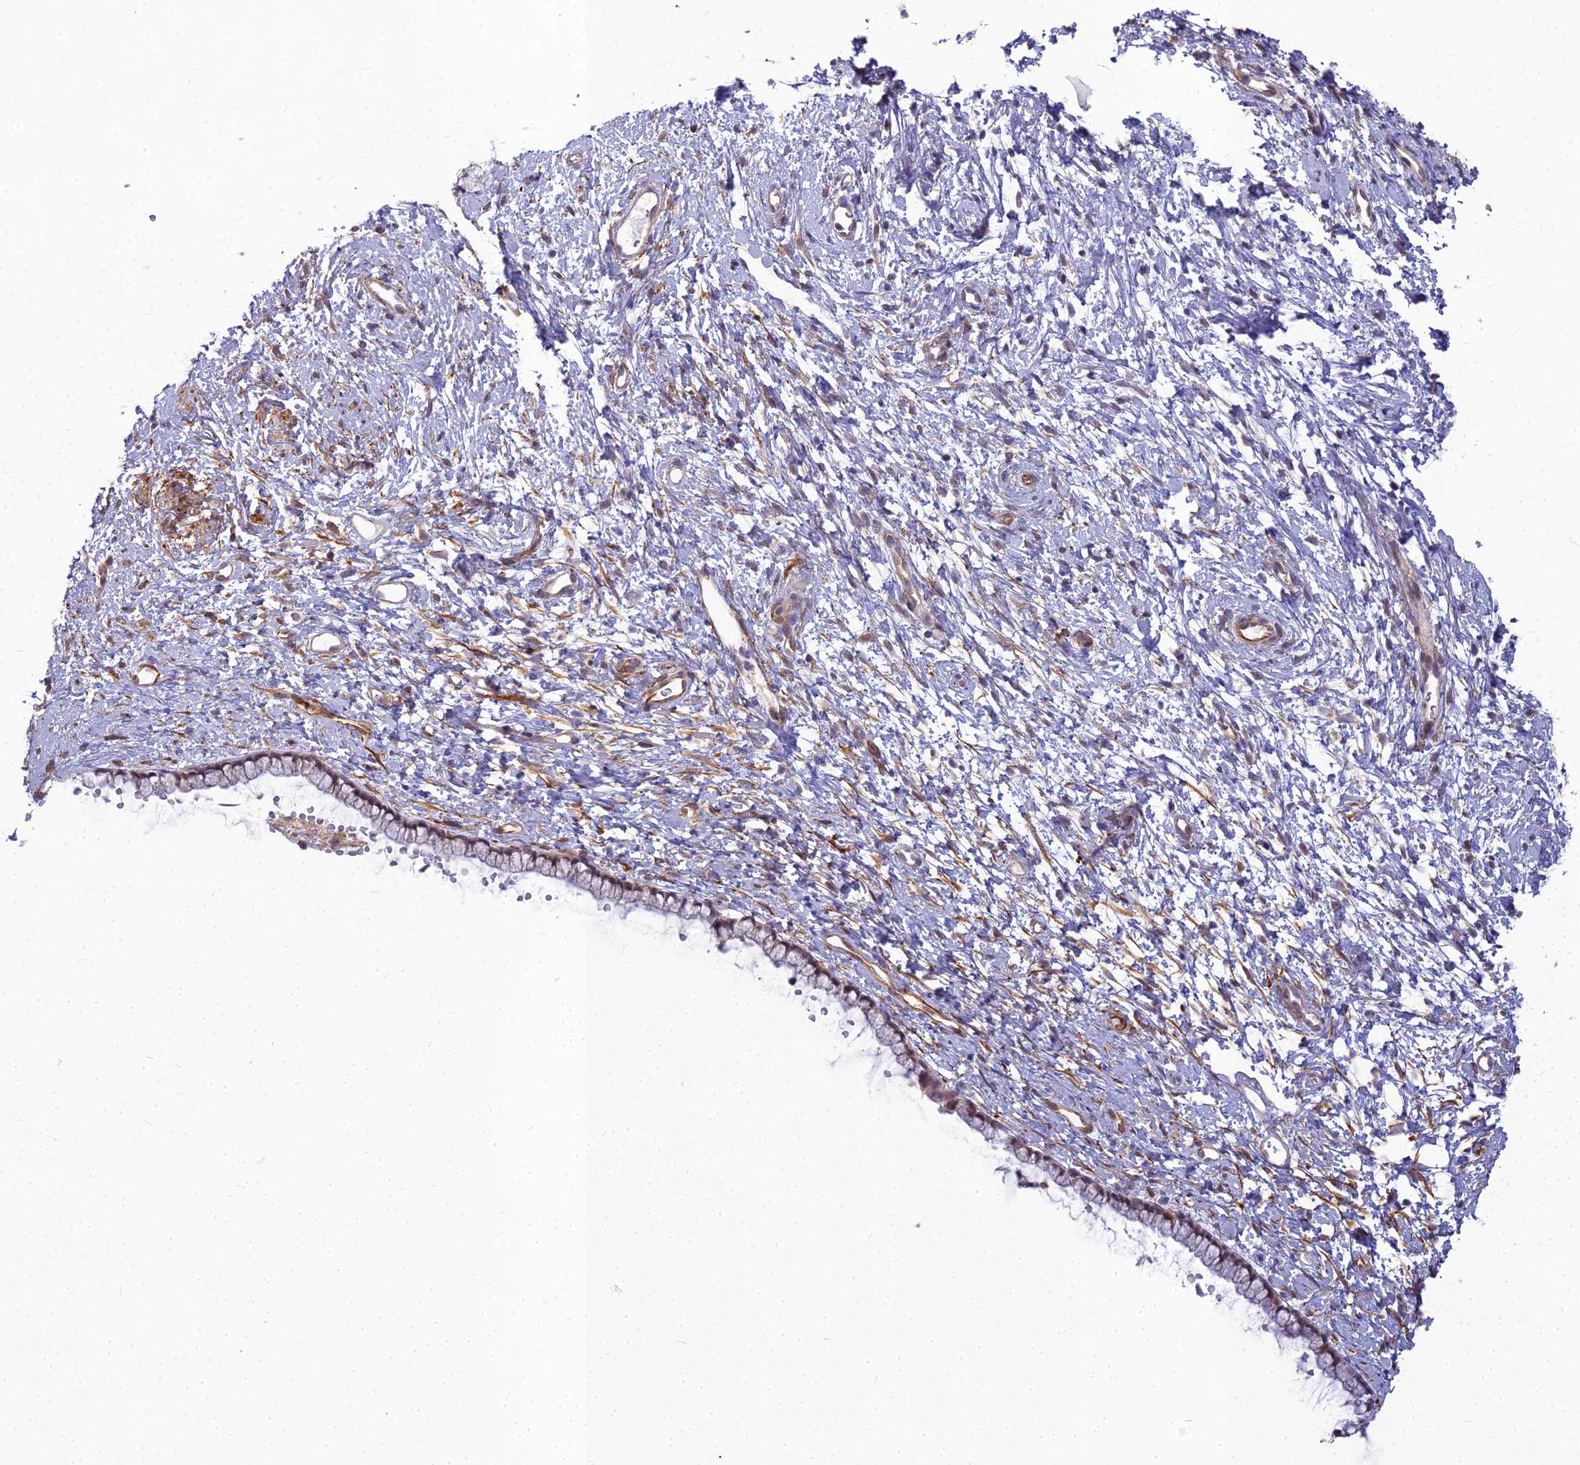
{"staining": {"intensity": "moderate", "quantity": "25%-75%", "location": "cytoplasmic/membranous,nuclear"}, "tissue": "cervix", "cell_type": "Glandular cells", "image_type": "normal", "snomed": [{"axis": "morphology", "description": "Normal tissue, NOS"}, {"axis": "topography", "description": "Cervix"}], "caption": "Immunohistochemical staining of benign cervix exhibits 25%-75% levels of moderate cytoplasmic/membranous,nuclear protein positivity in about 25%-75% of glandular cells. (DAB = brown stain, brightfield microscopy at high magnification).", "gene": "RGL3", "patient": {"sex": "female", "age": 57}}